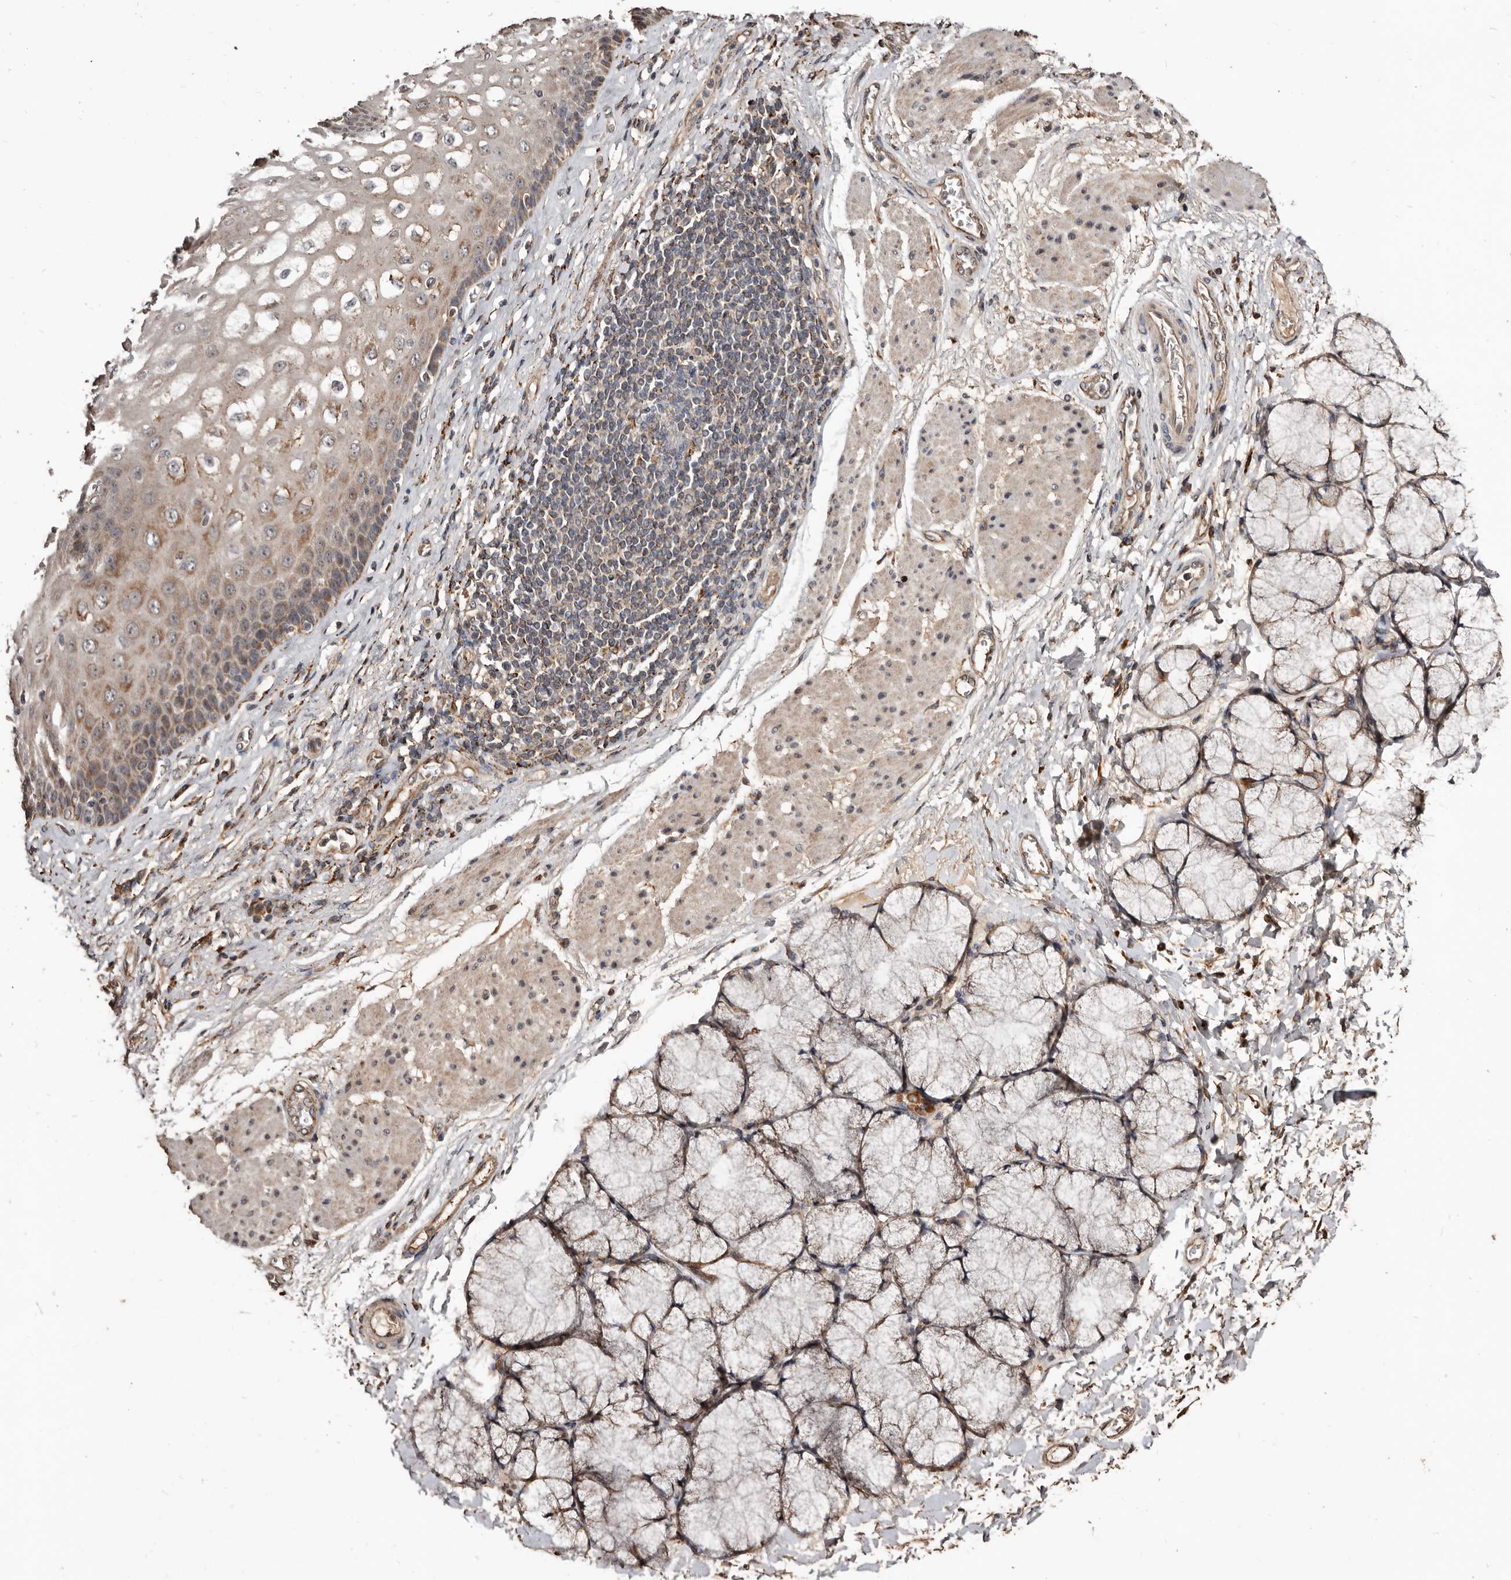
{"staining": {"intensity": "moderate", "quantity": "25%-75%", "location": "cytoplasmic/membranous"}, "tissue": "esophagus", "cell_type": "Squamous epithelial cells", "image_type": "normal", "snomed": [{"axis": "morphology", "description": "Normal tissue, NOS"}, {"axis": "topography", "description": "Esophagus"}], "caption": "Protein expression analysis of unremarkable esophagus shows moderate cytoplasmic/membranous staining in about 25%-75% of squamous epithelial cells.", "gene": "AKAP7", "patient": {"sex": "male", "age": 54}}